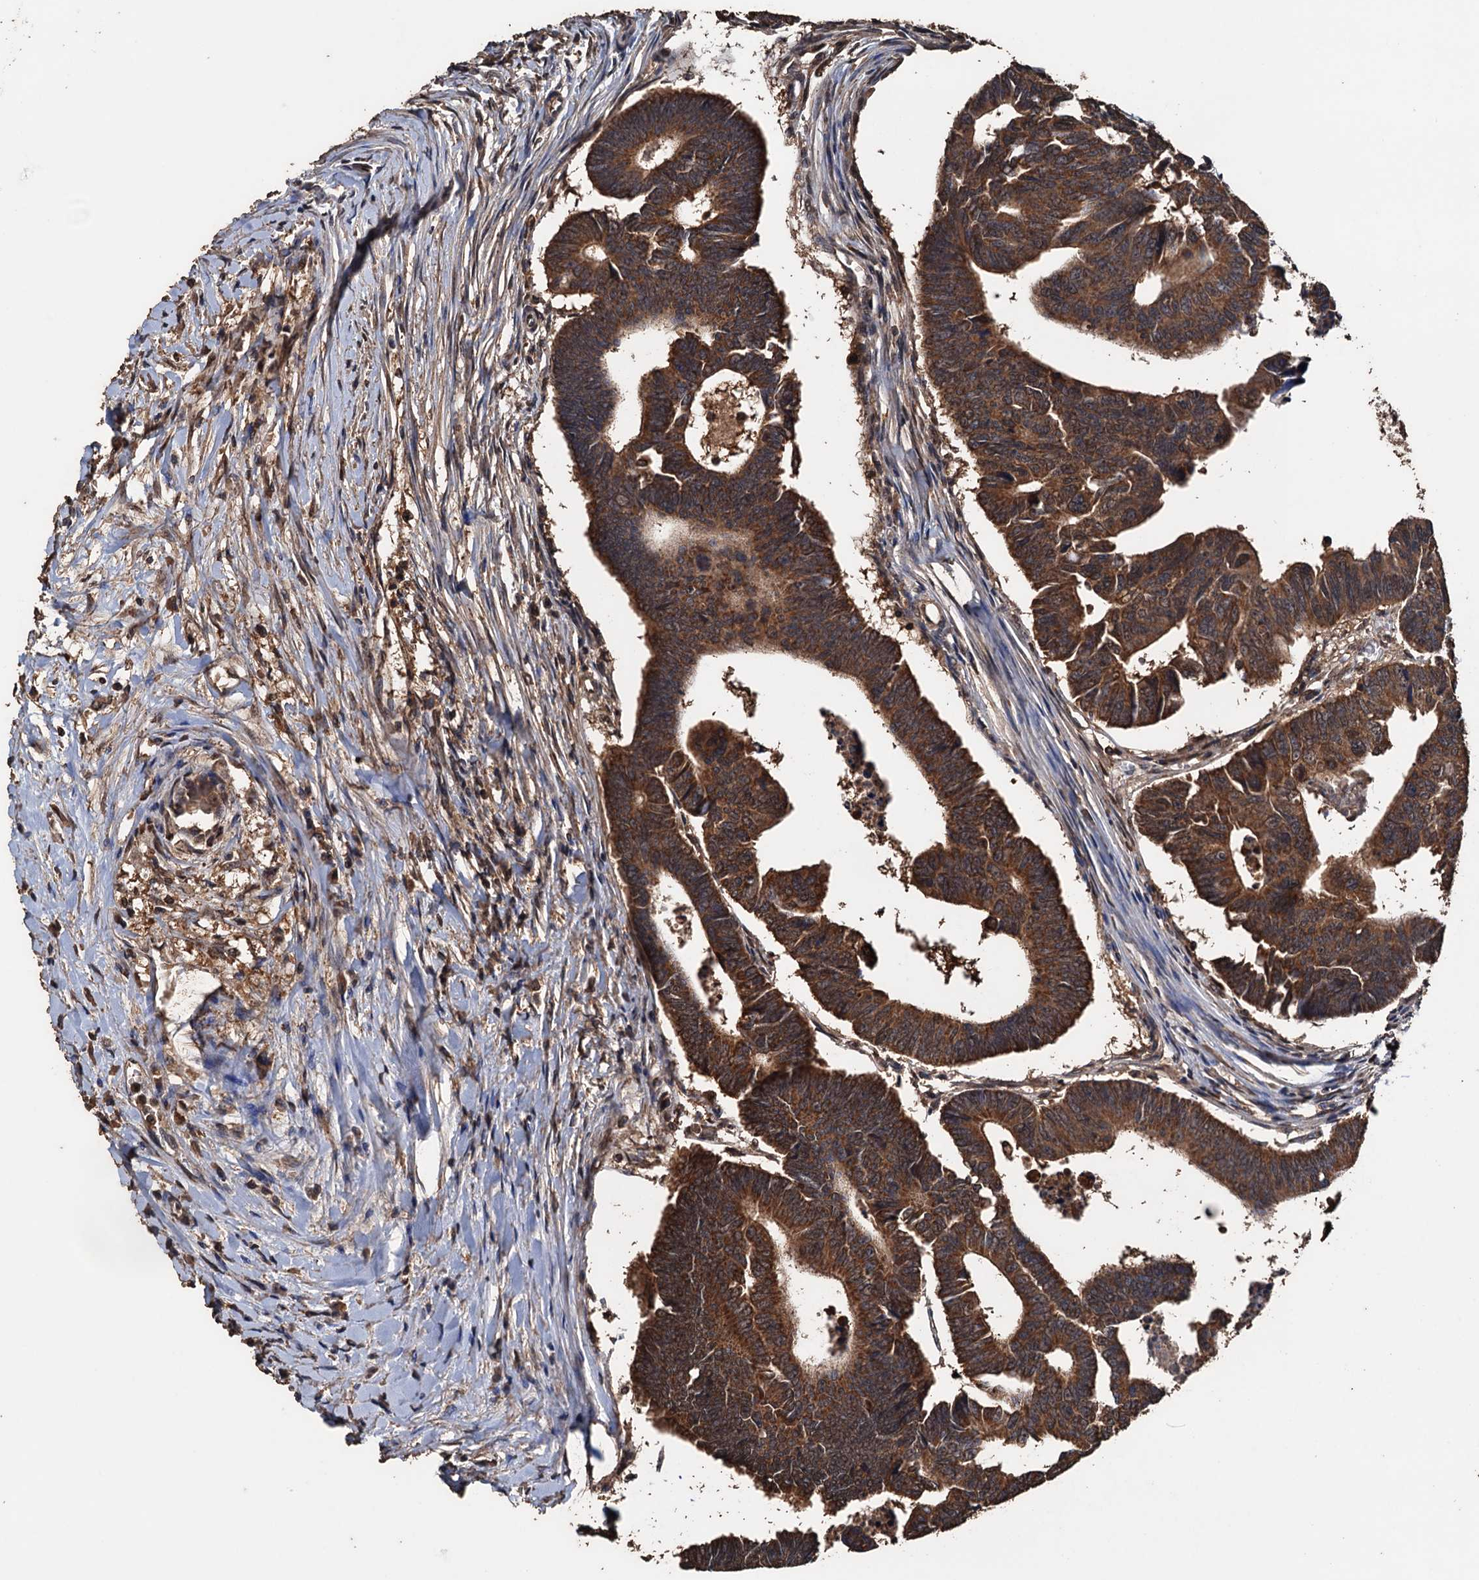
{"staining": {"intensity": "strong", "quantity": ">75%", "location": "cytoplasmic/membranous"}, "tissue": "colorectal cancer", "cell_type": "Tumor cells", "image_type": "cancer", "snomed": [{"axis": "morphology", "description": "Adenocarcinoma, NOS"}, {"axis": "topography", "description": "Rectum"}], "caption": "Colorectal adenocarcinoma tissue demonstrates strong cytoplasmic/membranous expression in approximately >75% of tumor cells", "gene": "PSMD9", "patient": {"sex": "female", "age": 65}}